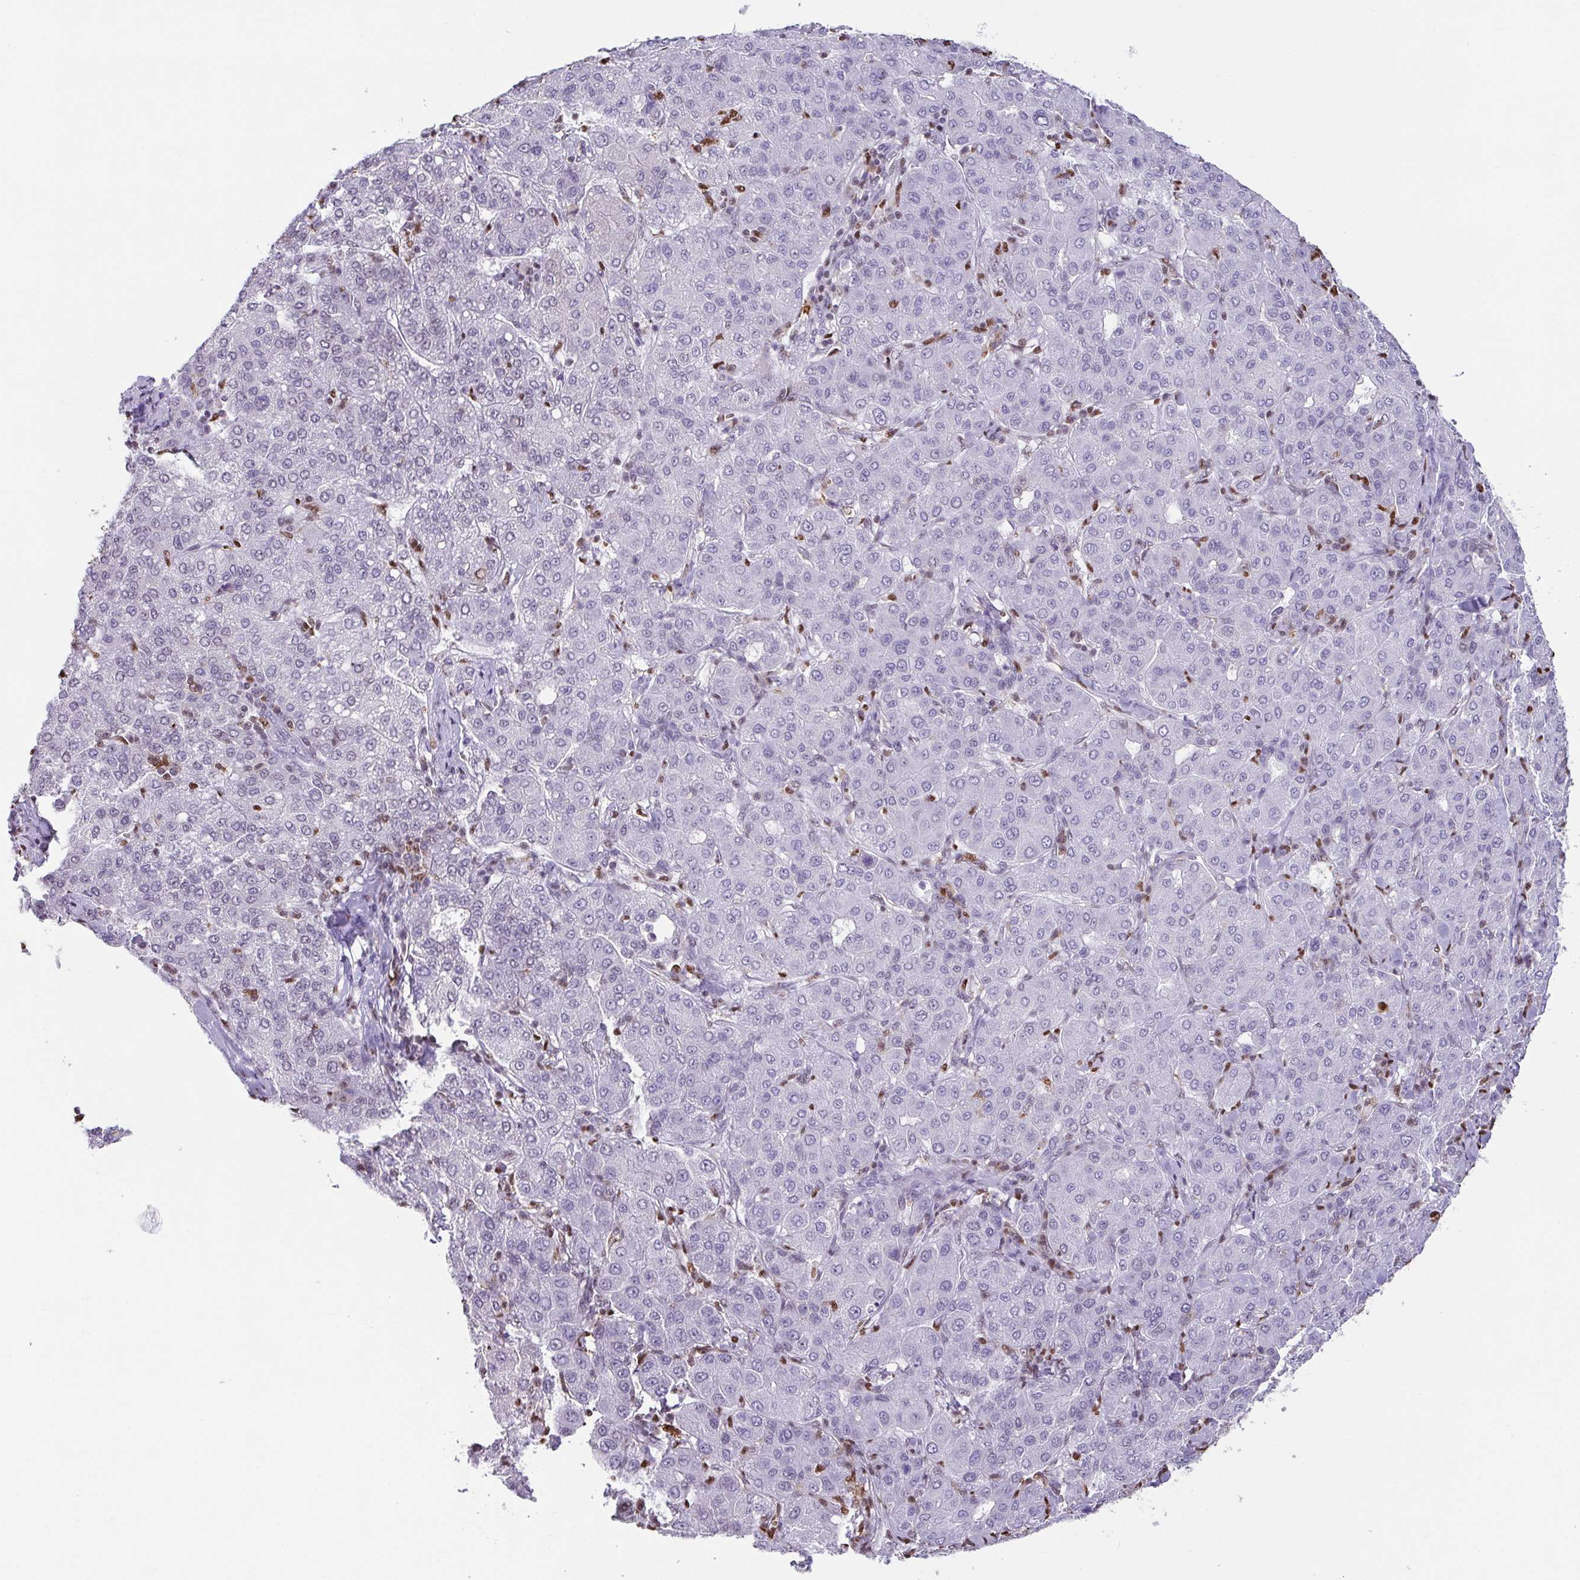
{"staining": {"intensity": "negative", "quantity": "none", "location": "none"}, "tissue": "liver cancer", "cell_type": "Tumor cells", "image_type": "cancer", "snomed": [{"axis": "morphology", "description": "Carcinoma, Hepatocellular, NOS"}, {"axis": "topography", "description": "Liver"}], "caption": "Liver hepatocellular carcinoma stained for a protein using immunohistochemistry reveals no staining tumor cells.", "gene": "BTBD10", "patient": {"sex": "male", "age": 65}}